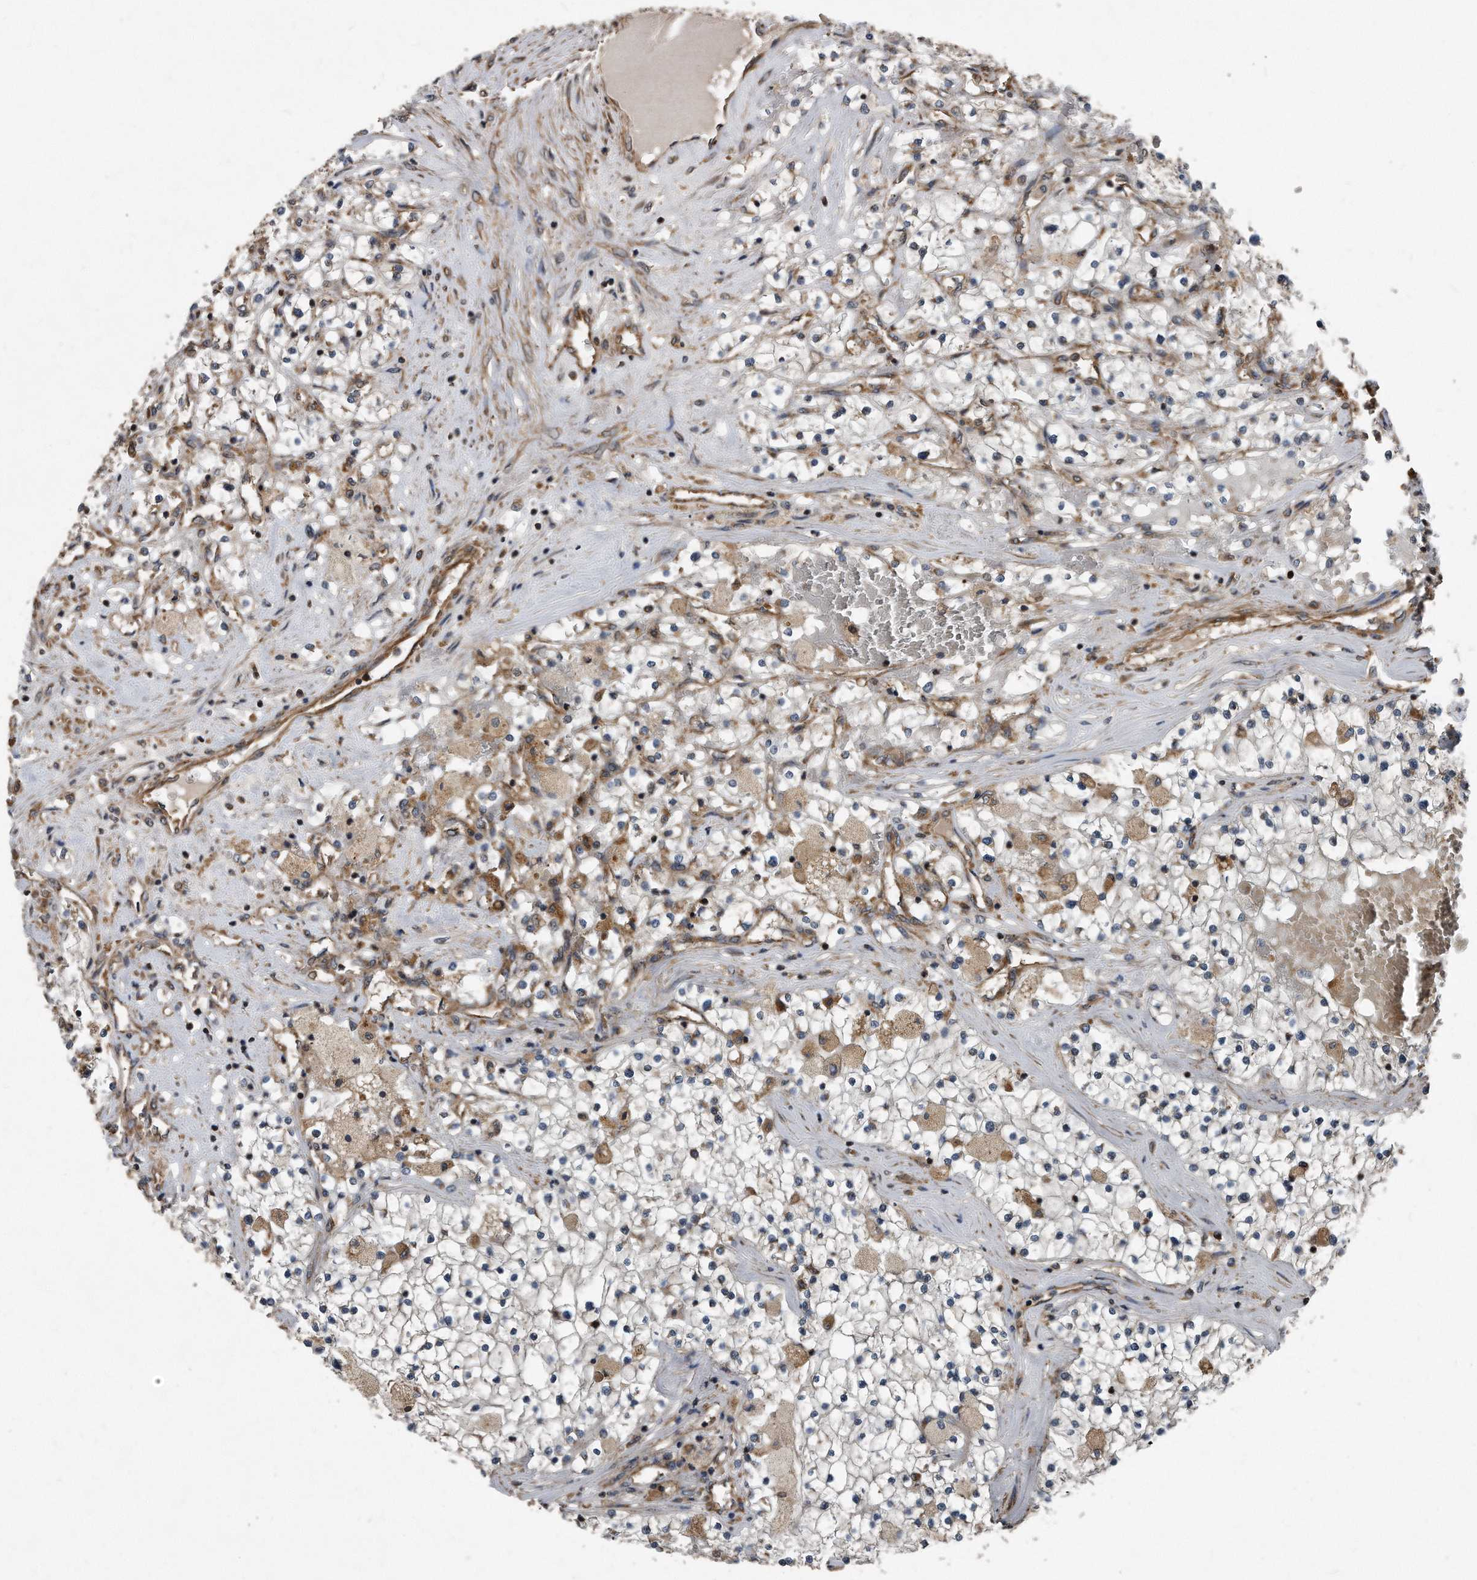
{"staining": {"intensity": "moderate", "quantity": "25%-75%", "location": "cytoplasmic/membranous"}, "tissue": "renal cancer", "cell_type": "Tumor cells", "image_type": "cancer", "snomed": [{"axis": "morphology", "description": "Normal tissue, NOS"}, {"axis": "morphology", "description": "Adenocarcinoma, NOS"}, {"axis": "topography", "description": "Kidney"}], "caption": "Moderate cytoplasmic/membranous staining for a protein is identified in approximately 25%-75% of tumor cells of renal cancer using immunohistochemistry (IHC).", "gene": "FAM136A", "patient": {"sex": "male", "age": 68}}